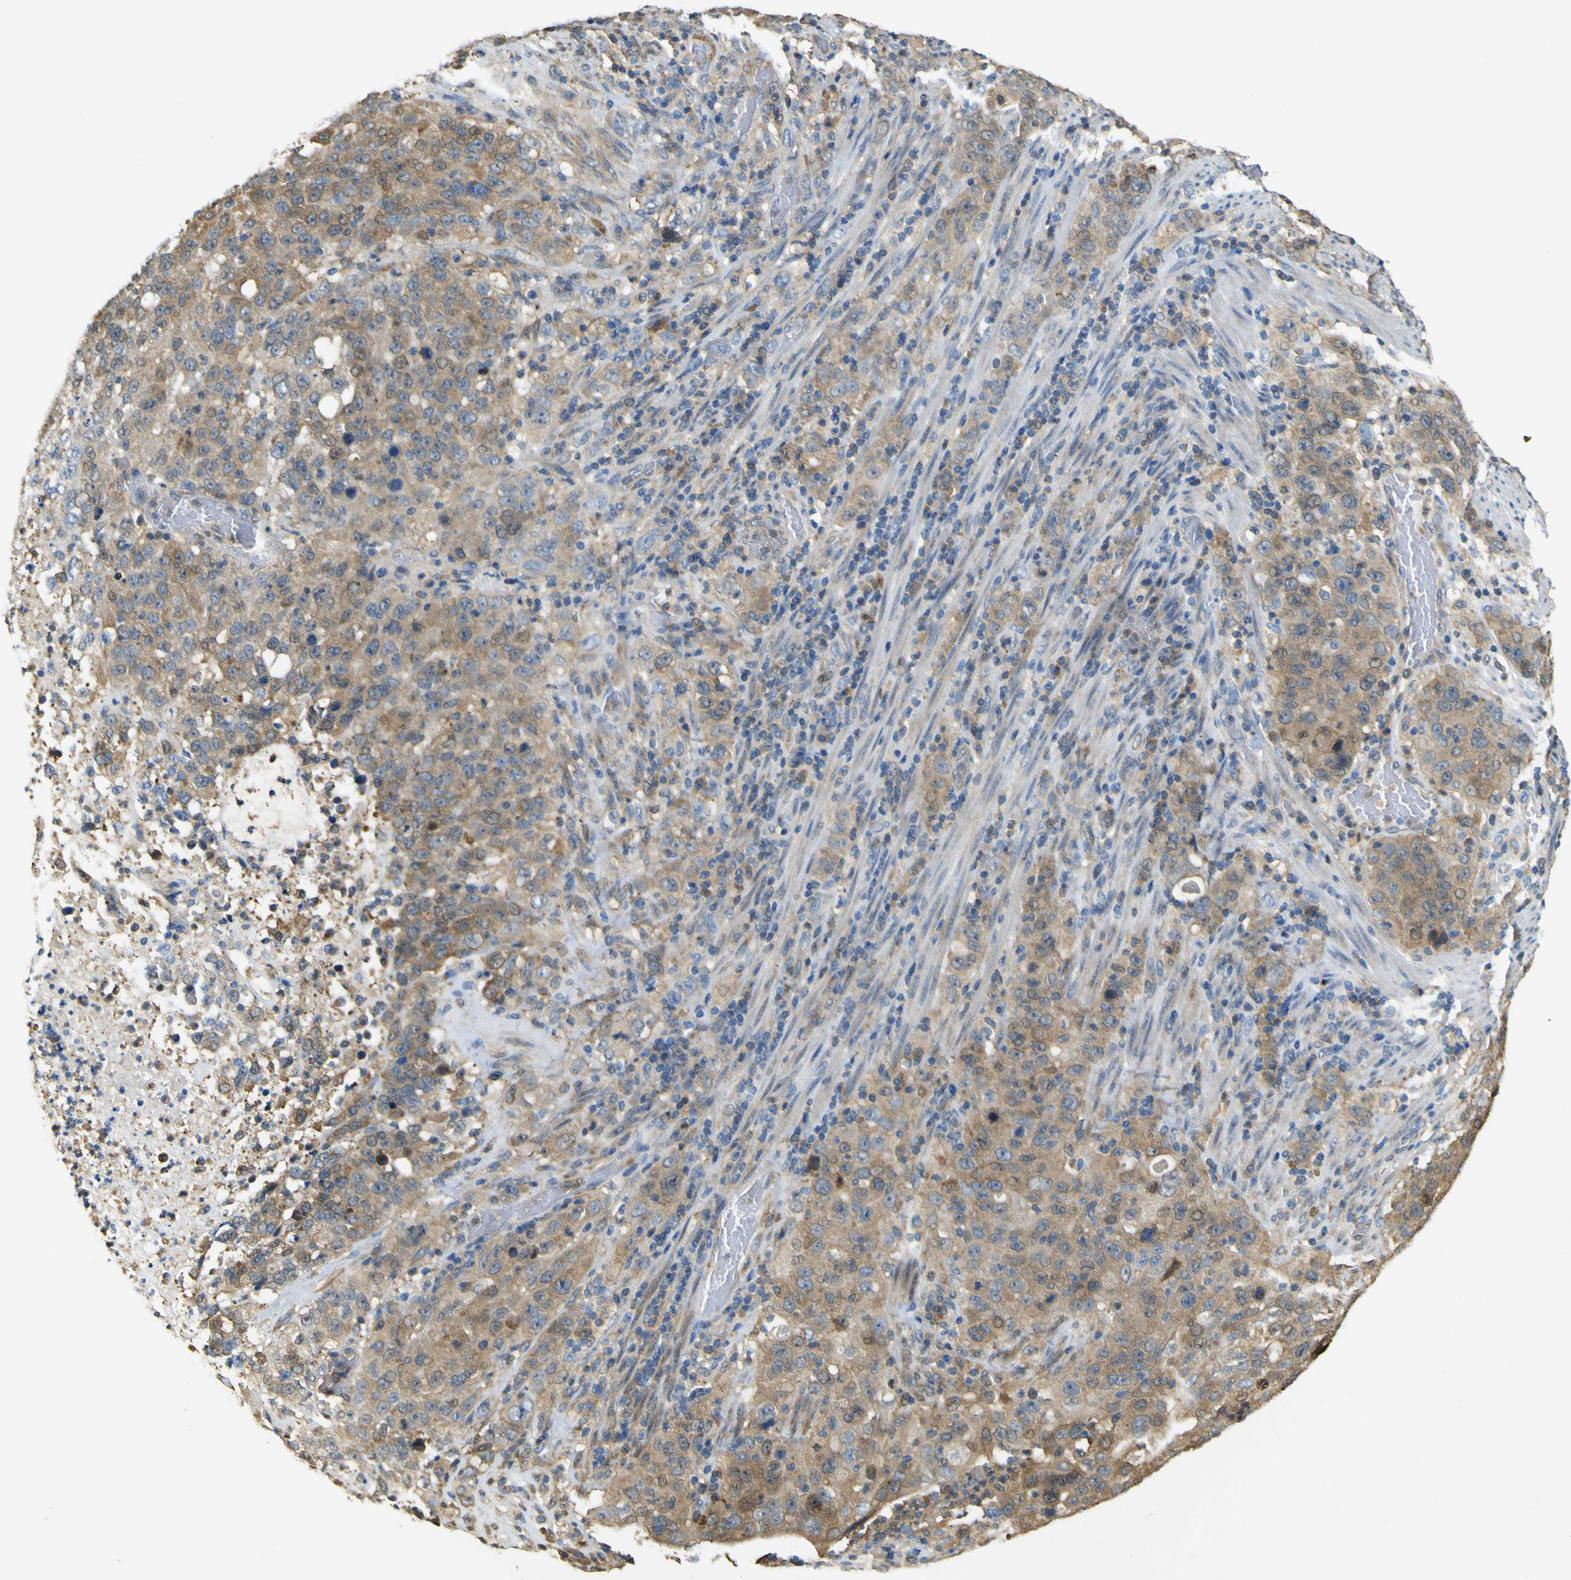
{"staining": {"intensity": "moderate", "quantity": ">75%", "location": "cytoplasmic/membranous"}, "tissue": "stomach cancer", "cell_type": "Tumor cells", "image_type": "cancer", "snomed": [{"axis": "morphology", "description": "Normal tissue, NOS"}, {"axis": "morphology", "description": "Adenocarcinoma, NOS"}, {"axis": "topography", "description": "Stomach"}], "caption": "Brown immunohistochemical staining in adenocarcinoma (stomach) shows moderate cytoplasmic/membranous expression in about >75% of tumor cells. The protein is stained brown, and the nuclei are stained in blue (DAB (3,3'-diaminobenzidine) IHC with brightfield microscopy, high magnification).", "gene": "ABHD3", "patient": {"sex": "male", "age": 48}}